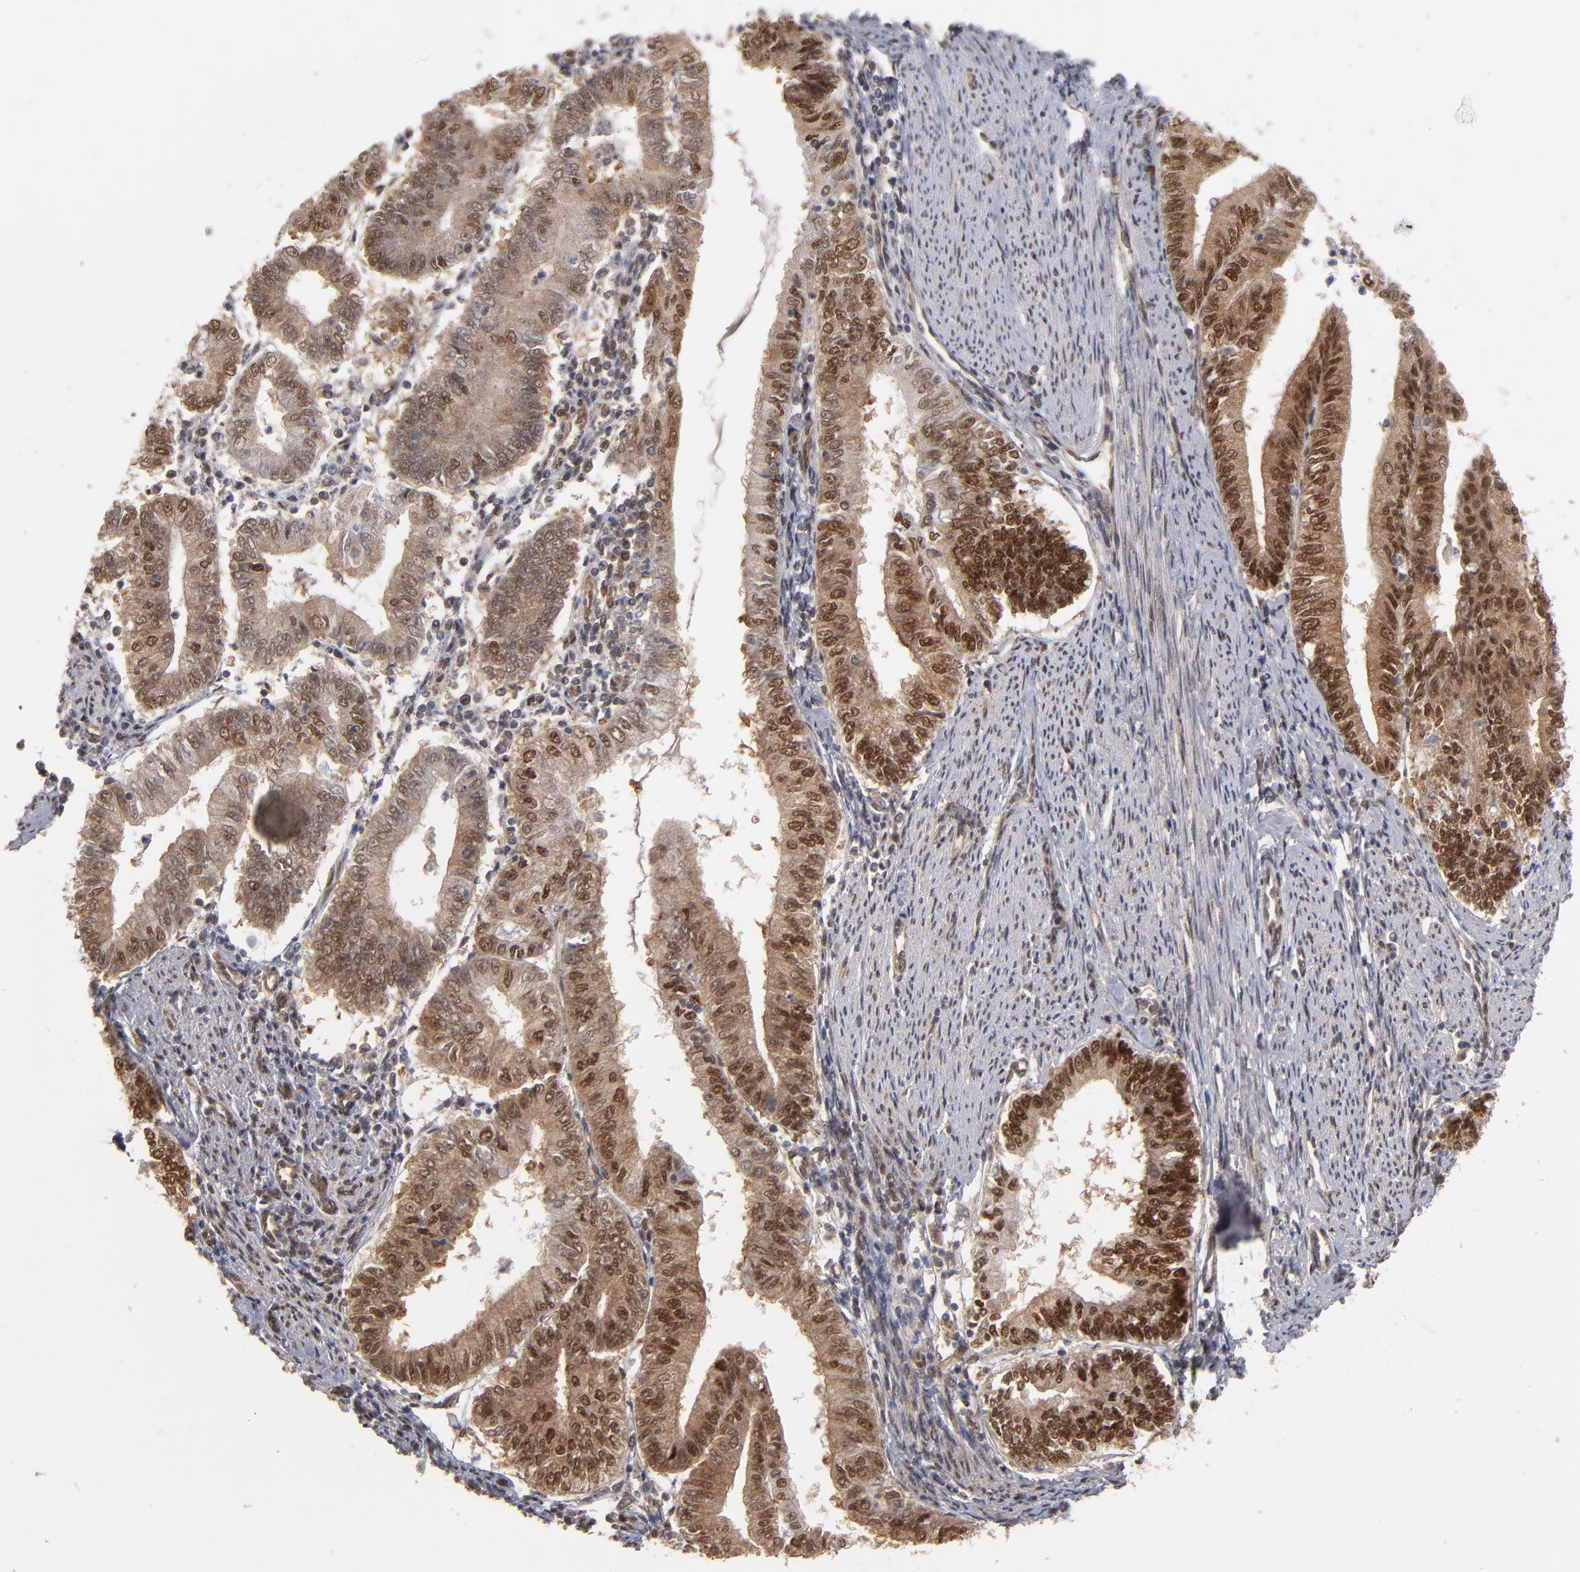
{"staining": {"intensity": "moderate", "quantity": ">75%", "location": "cytoplasmic/membranous,nuclear"}, "tissue": "endometrial cancer", "cell_type": "Tumor cells", "image_type": "cancer", "snomed": [{"axis": "morphology", "description": "Adenocarcinoma, NOS"}, {"axis": "topography", "description": "Endometrium"}], "caption": "This image demonstrates endometrial cancer (adenocarcinoma) stained with immunohistochemistry to label a protein in brown. The cytoplasmic/membranous and nuclear of tumor cells show moderate positivity for the protein. Nuclei are counter-stained blue.", "gene": "HUWE1", "patient": {"sex": "female", "age": 66}}